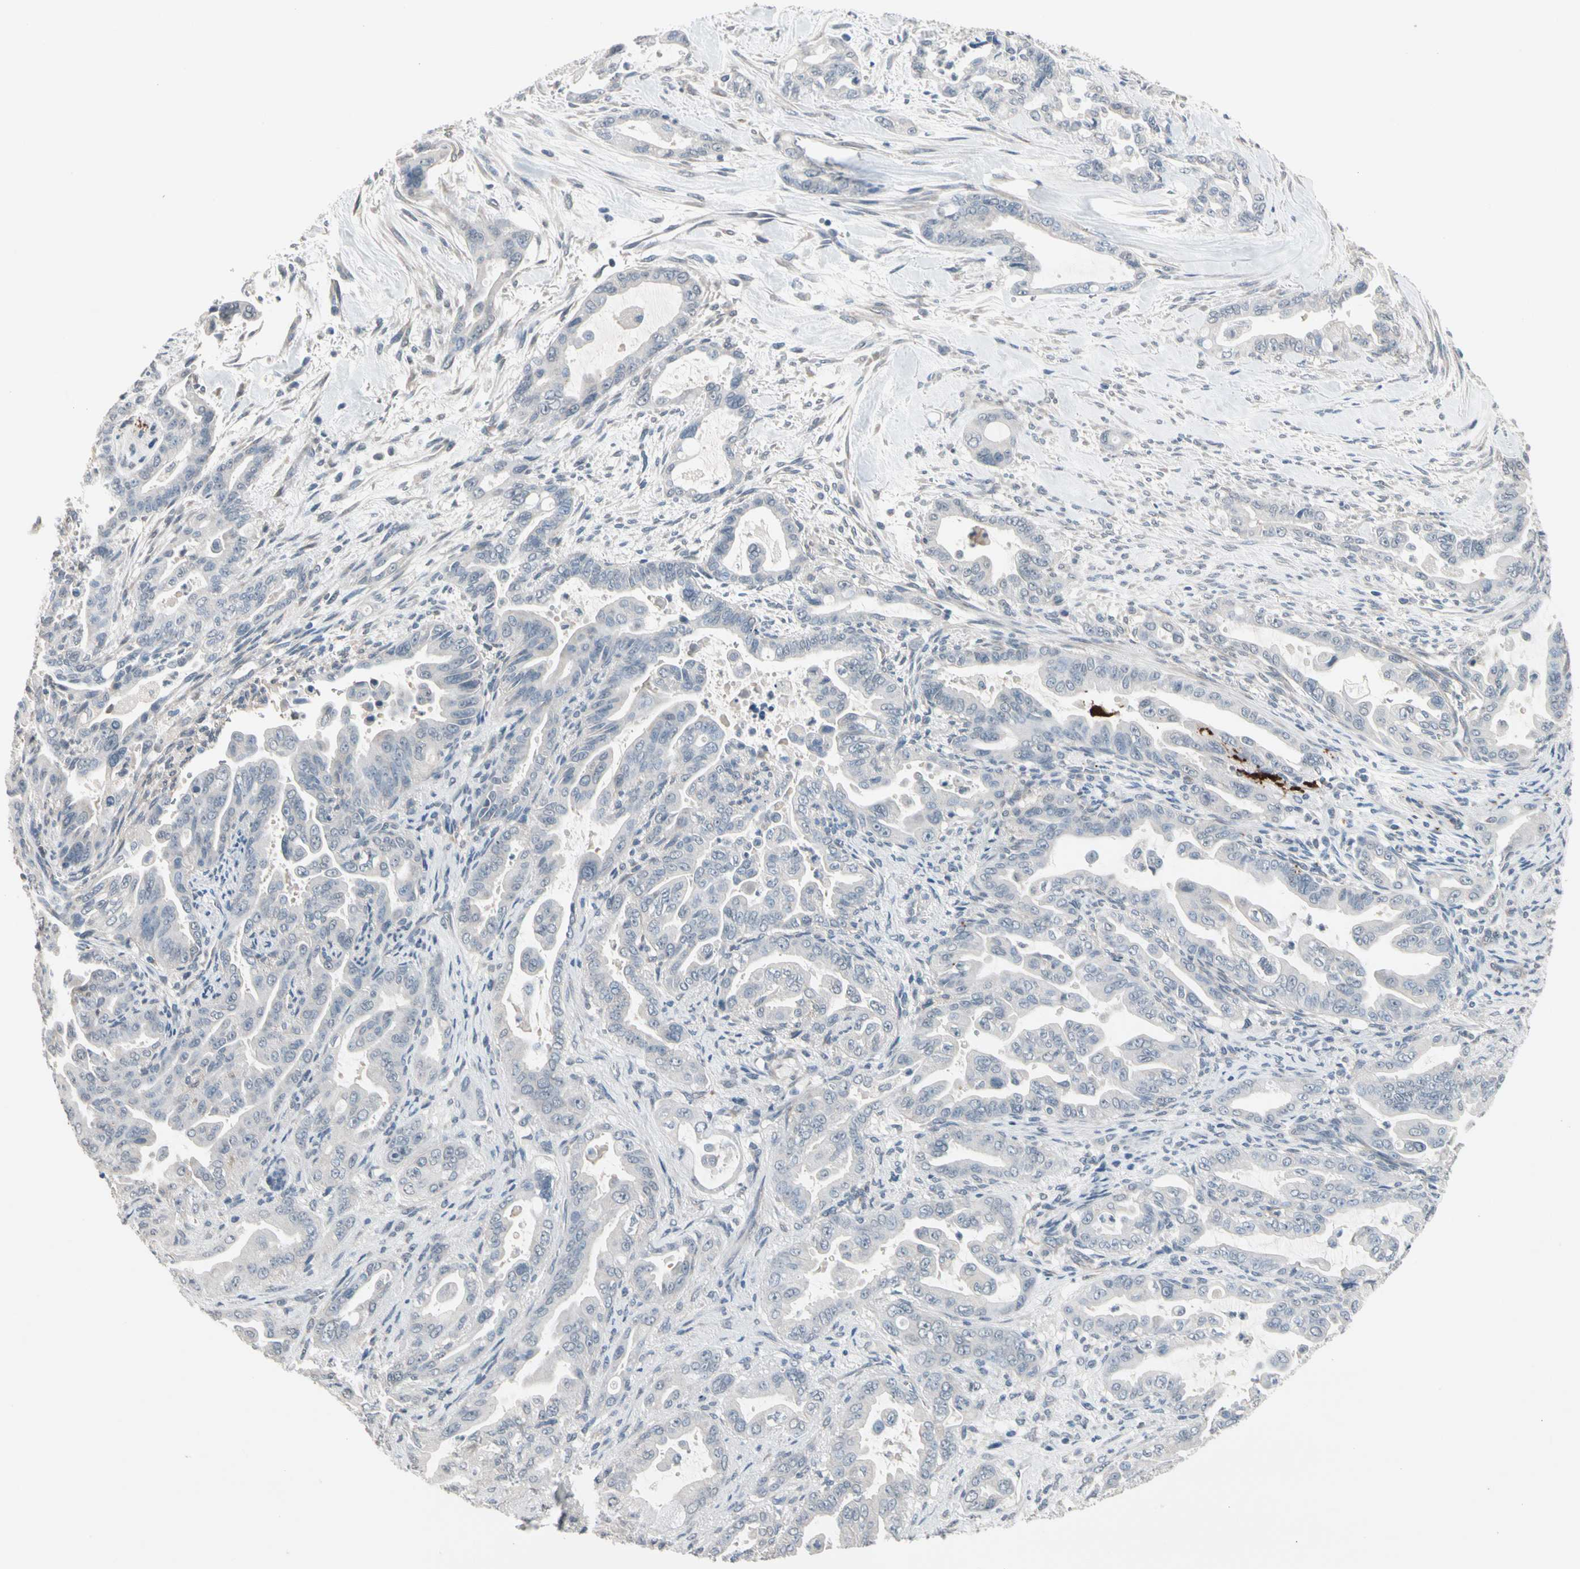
{"staining": {"intensity": "negative", "quantity": "none", "location": "none"}, "tissue": "pancreatic cancer", "cell_type": "Tumor cells", "image_type": "cancer", "snomed": [{"axis": "morphology", "description": "Adenocarcinoma, NOS"}, {"axis": "topography", "description": "Pancreas"}], "caption": "There is no significant staining in tumor cells of pancreatic adenocarcinoma.", "gene": "SV2A", "patient": {"sex": "male", "age": 70}}